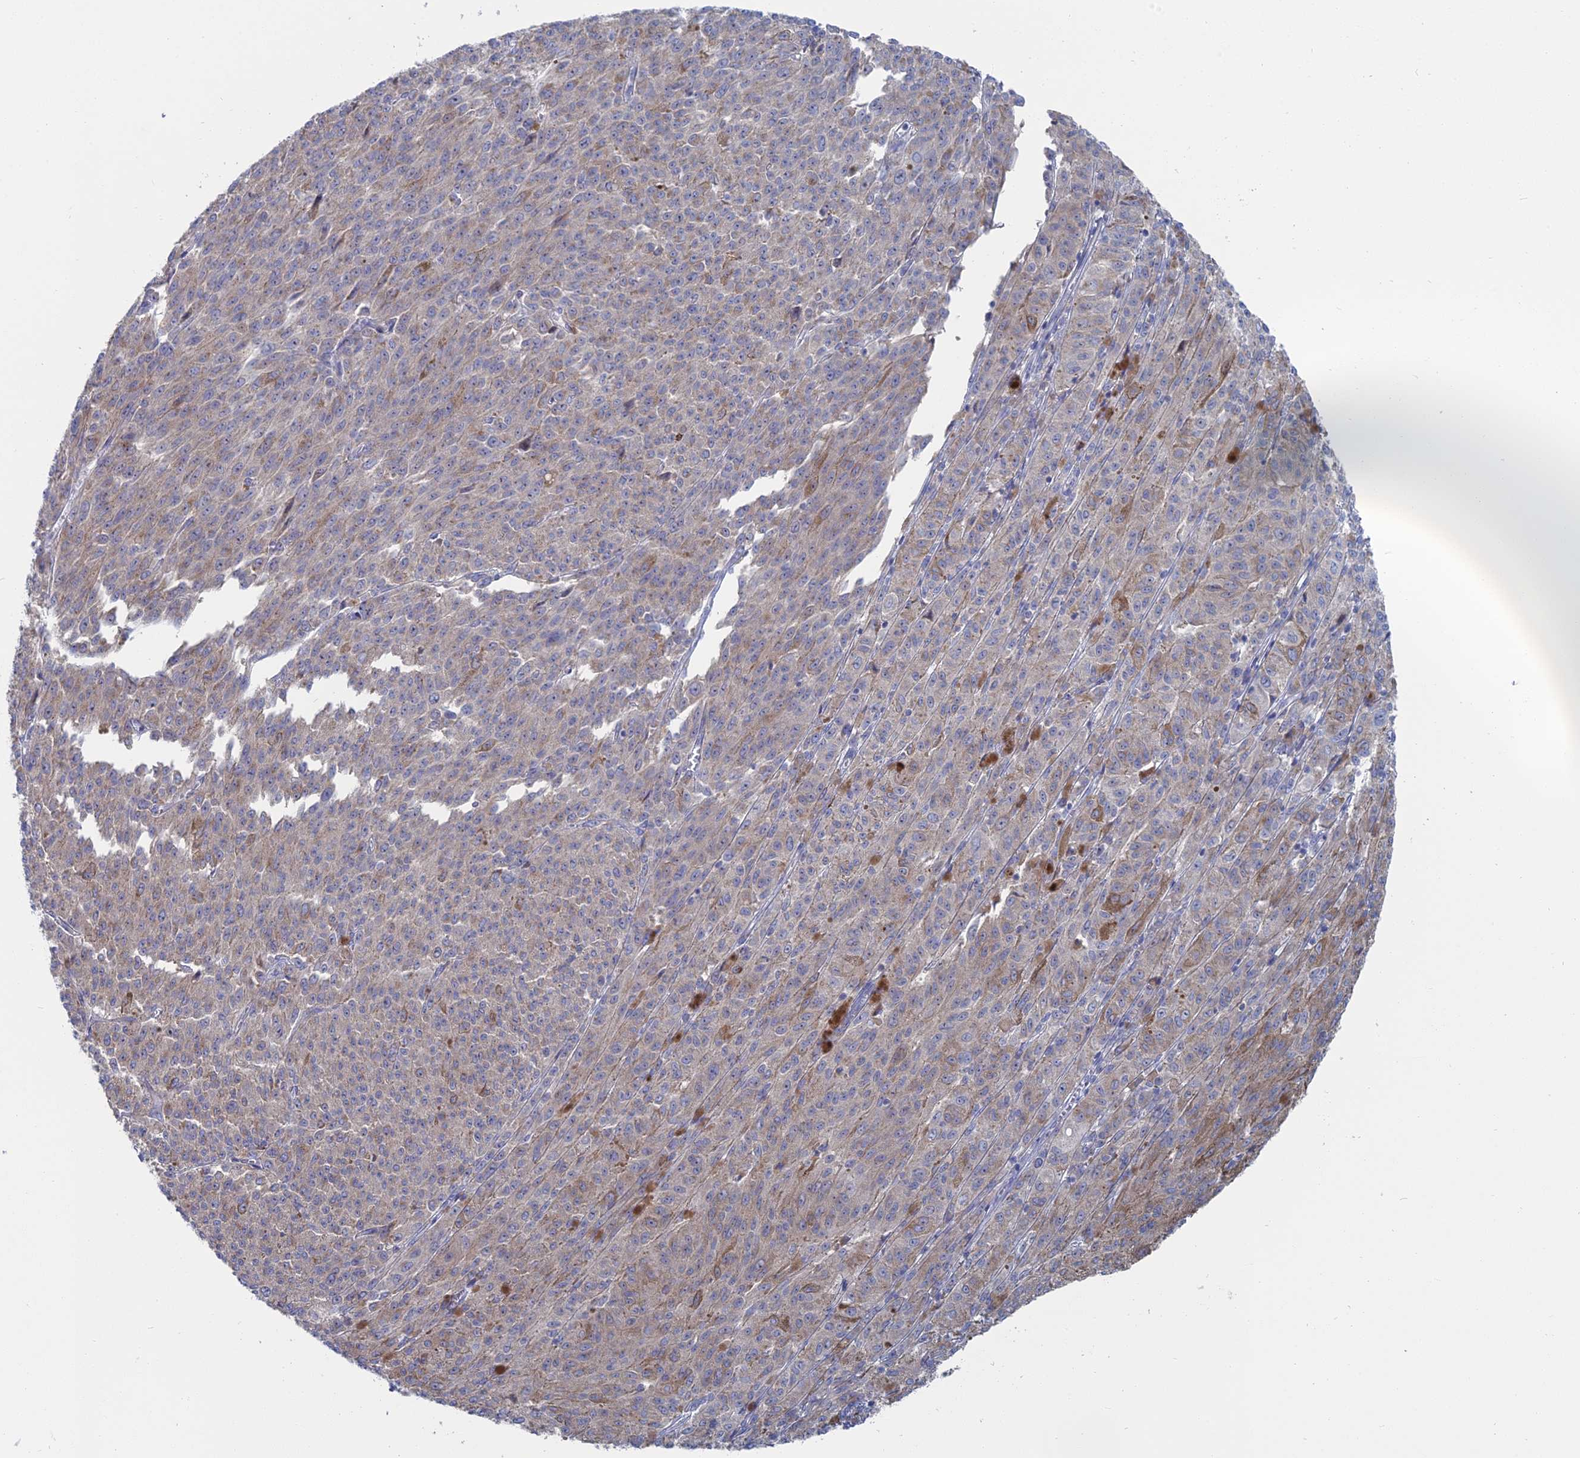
{"staining": {"intensity": "weak", "quantity": "25%-75%", "location": "cytoplasmic/membranous"}, "tissue": "melanoma", "cell_type": "Tumor cells", "image_type": "cancer", "snomed": [{"axis": "morphology", "description": "Malignant melanoma, NOS"}, {"axis": "topography", "description": "Skin"}], "caption": "About 25%-75% of tumor cells in human malignant melanoma display weak cytoplasmic/membranous protein positivity as visualized by brown immunohistochemical staining.", "gene": "CCDC149", "patient": {"sex": "female", "age": 52}}